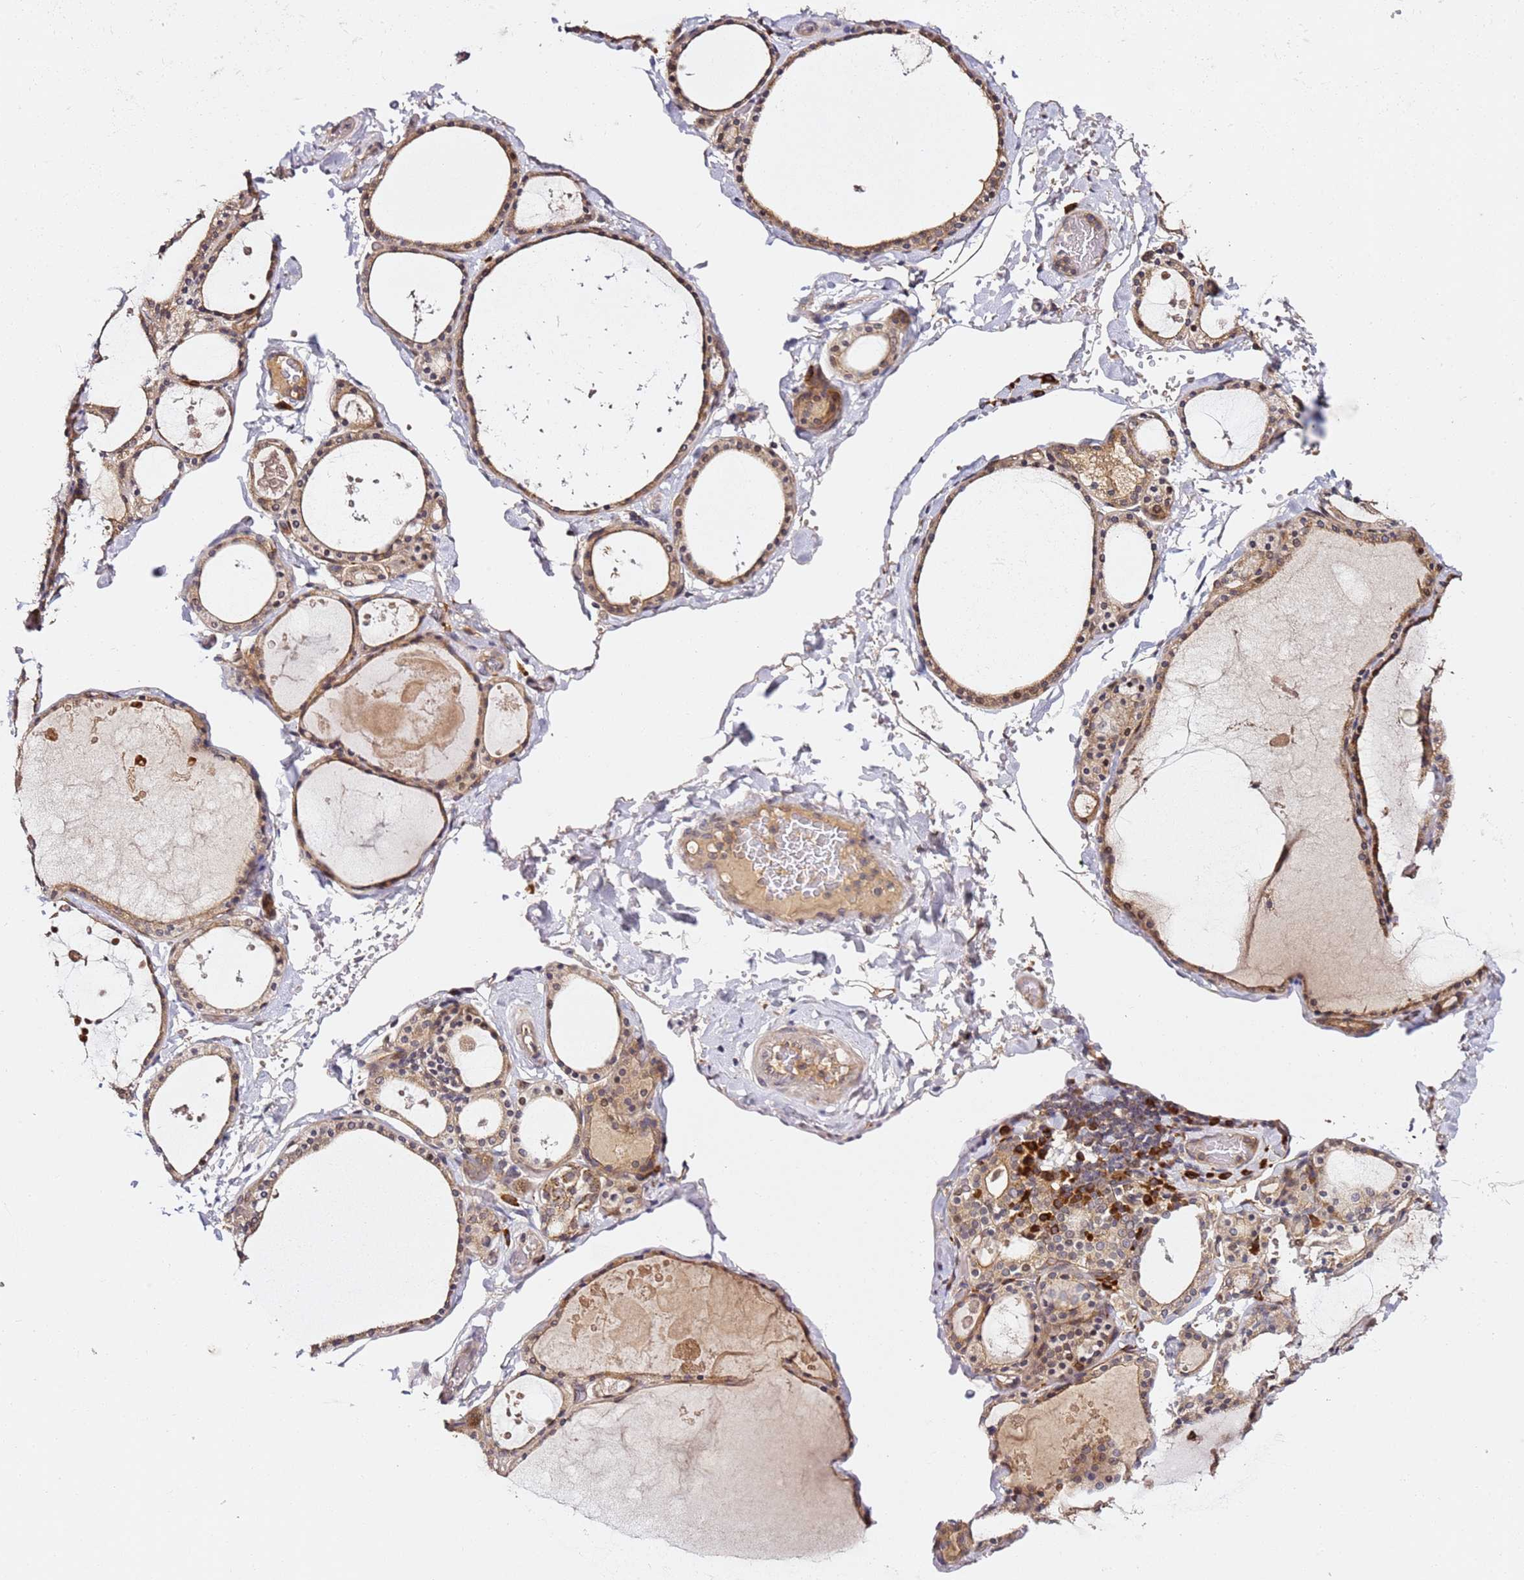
{"staining": {"intensity": "moderate", "quantity": ">75%", "location": "cytoplasmic/membranous"}, "tissue": "thyroid gland", "cell_type": "Glandular cells", "image_type": "normal", "snomed": [{"axis": "morphology", "description": "Normal tissue, NOS"}, {"axis": "topography", "description": "Thyroid gland"}], "caption": "About >75% of glandular cells in unremarkable human thyroid gland show moderate cytoplasmic/membranous protein positivity as visualized by brown immunohistochemical staining.", "gene": "OSBPL2", "patient": {"sex": "male", "age": 56}}